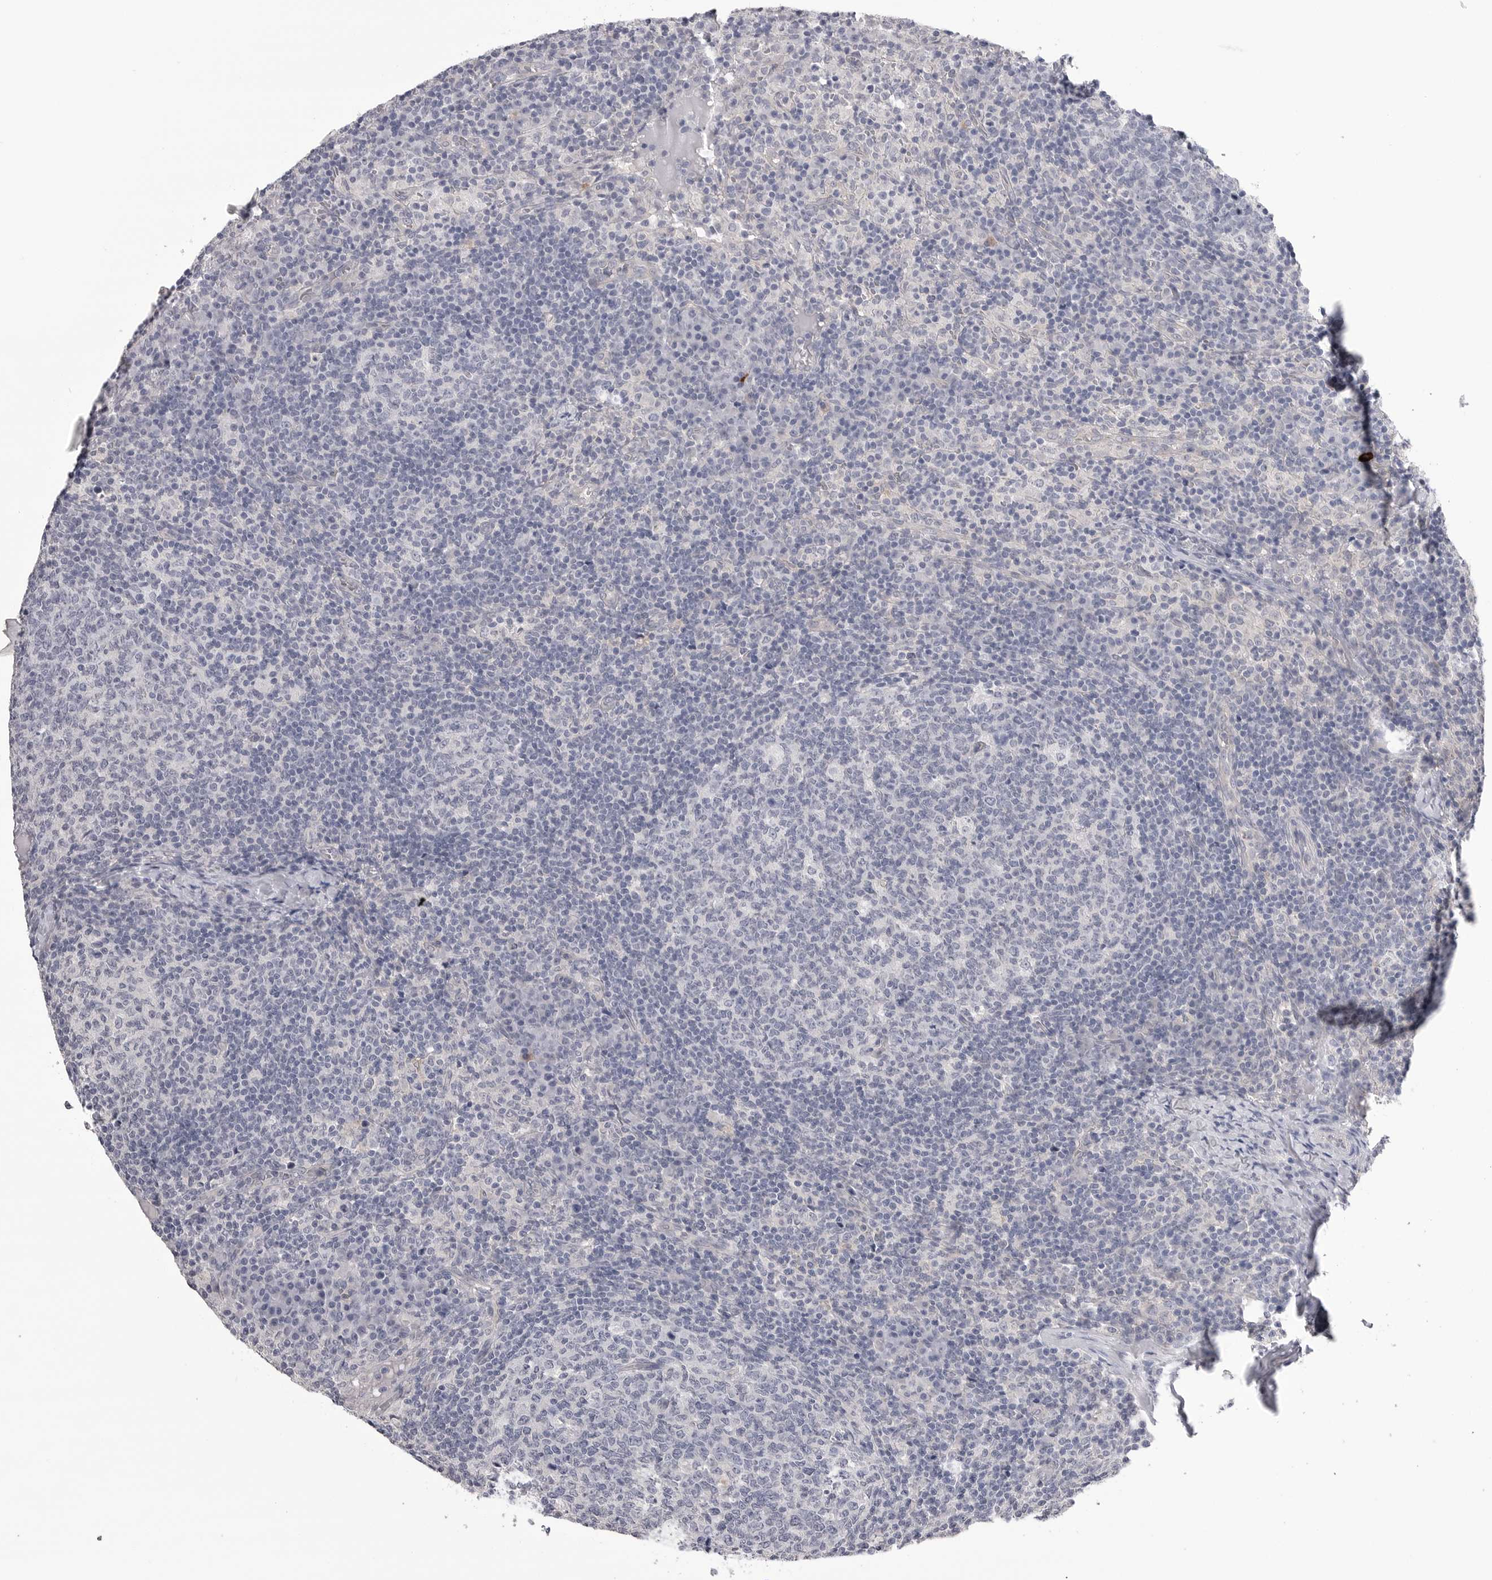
{"staining": {"intensity": "negative", "quantity": "none", "location": "none"}, "tissue": "lymph node", "cell_type": "Germinal center cells", "image_type": "normal", "snomed": [{"axis": "morphology", "description": "Normal tissue, NOS"}, {"axis": "morphology", "description": "Inflammation, NOS"}, {"axis": "topography", "description": "Lymph node"}], "caption": "This is an IHC micrograph of normal lymph node. There is no expression in germinal center cells.", "gene": "DLGAP3", "patient": {"sex": "male", "age": 55}}